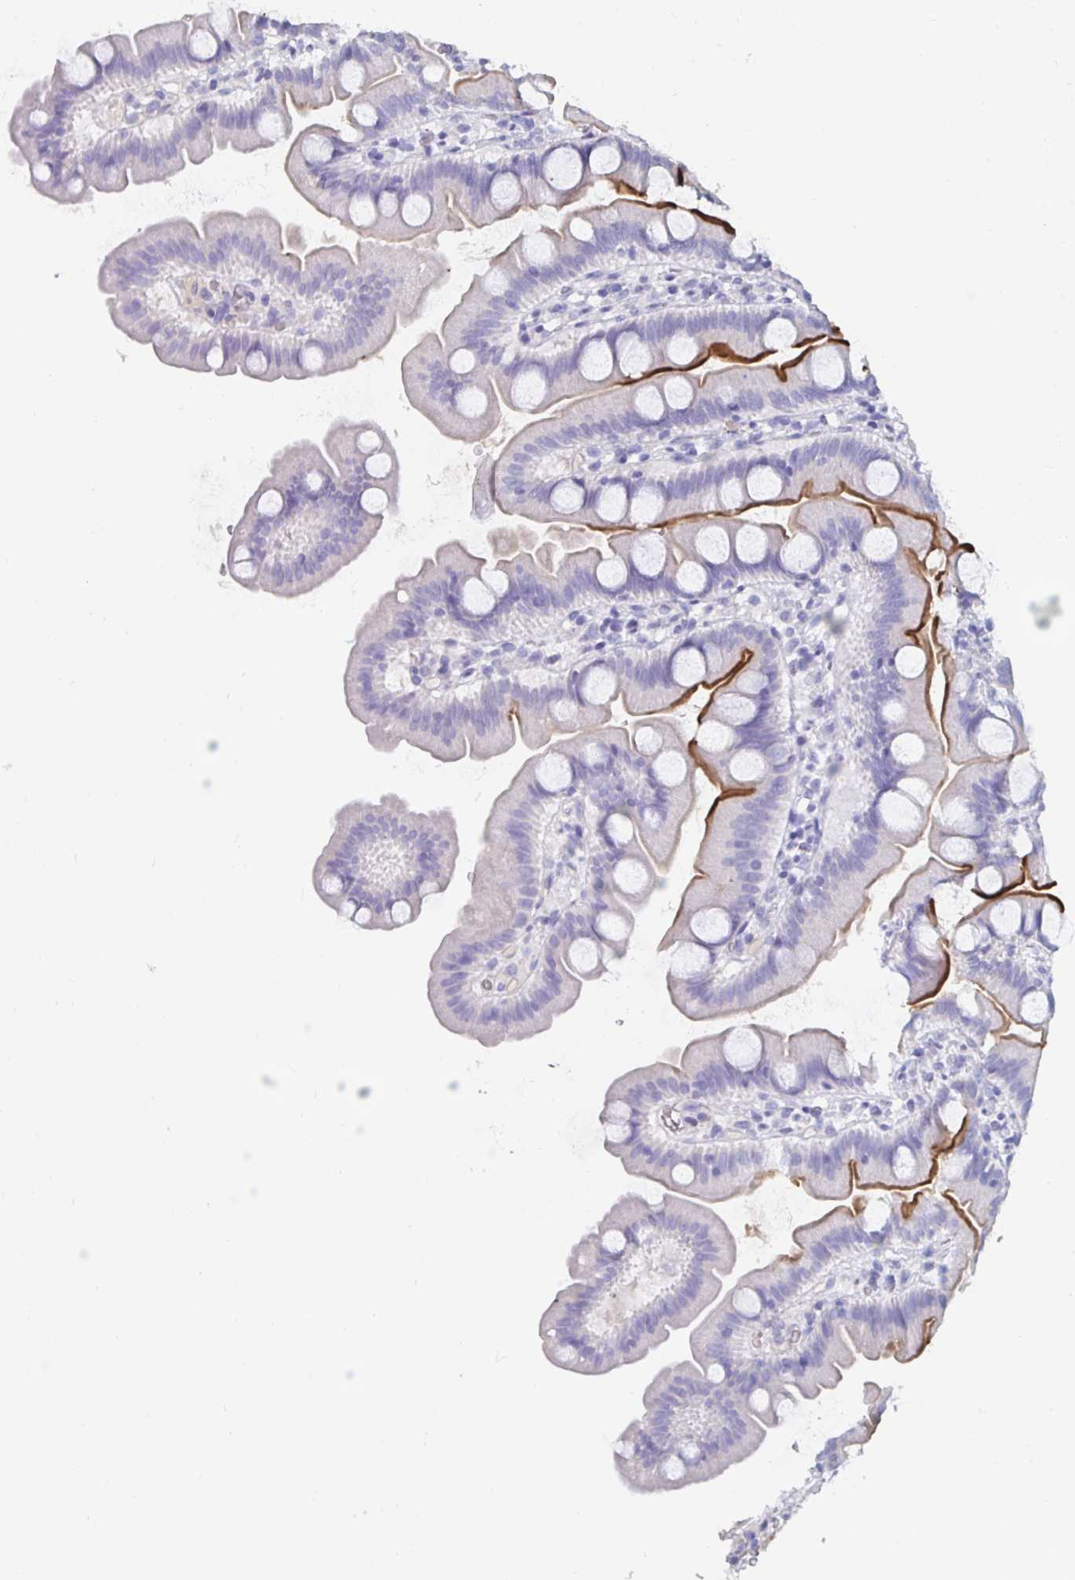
{"staining": {"intensity": "moderate", "quantity": "25%-75%", "location": "cytoplasmic/membranous"}, "tissue": "small intestine", "cell_type": "Glandular cells", "image_type": "normal", "snomed": [{"axis": "morphology", "description": "Normal tissue, NOS"}, {"axis": "topography", "description": "Small intestine"}], "caption": "A brown stain labels moderate cytoplasmic/membranous expression of a protein in glandular cells of normal human small intestine.", "gene": "CFAP69", "patient": {"sex": "female", "age": 68}}